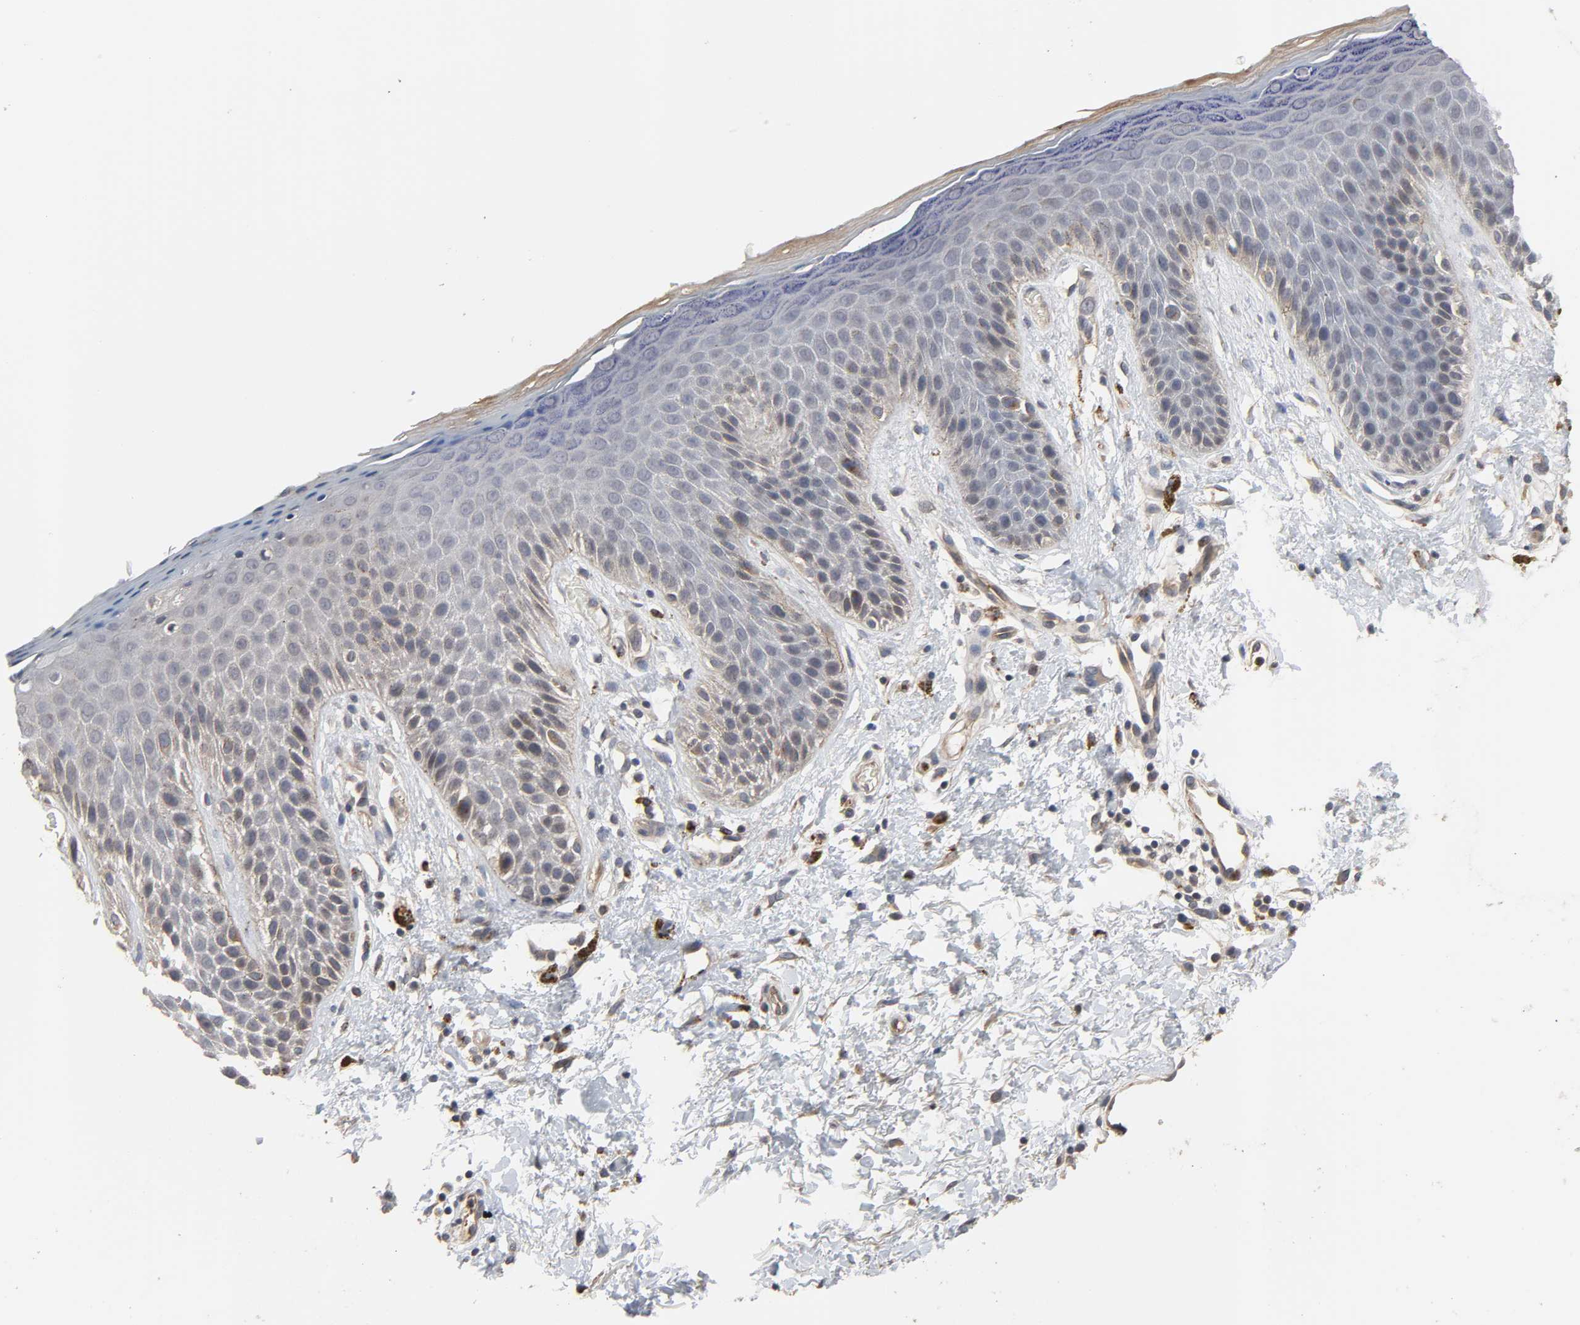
{"staining": {"intensity": "weak", "quantity": "25%-75%", "location": "cytoplasmic/membranous"}, "tissue": "skin", "cell_type": "Epidermal cells", "image_type": "normal", "snomed": [{"axis": "morphology", "description": "Normal tissue, NOS"}, {"axis": "topography", "description": "Anal"}], "caption": "This is a micrograph of immunohistochemistry (IHC) staining of unremarkable skin, which shows weak positivity in the cytoplasmic/membranous of epidermal cells.", "gene": "CCDC175", "patient": {"sex": "female", "age": 46}}